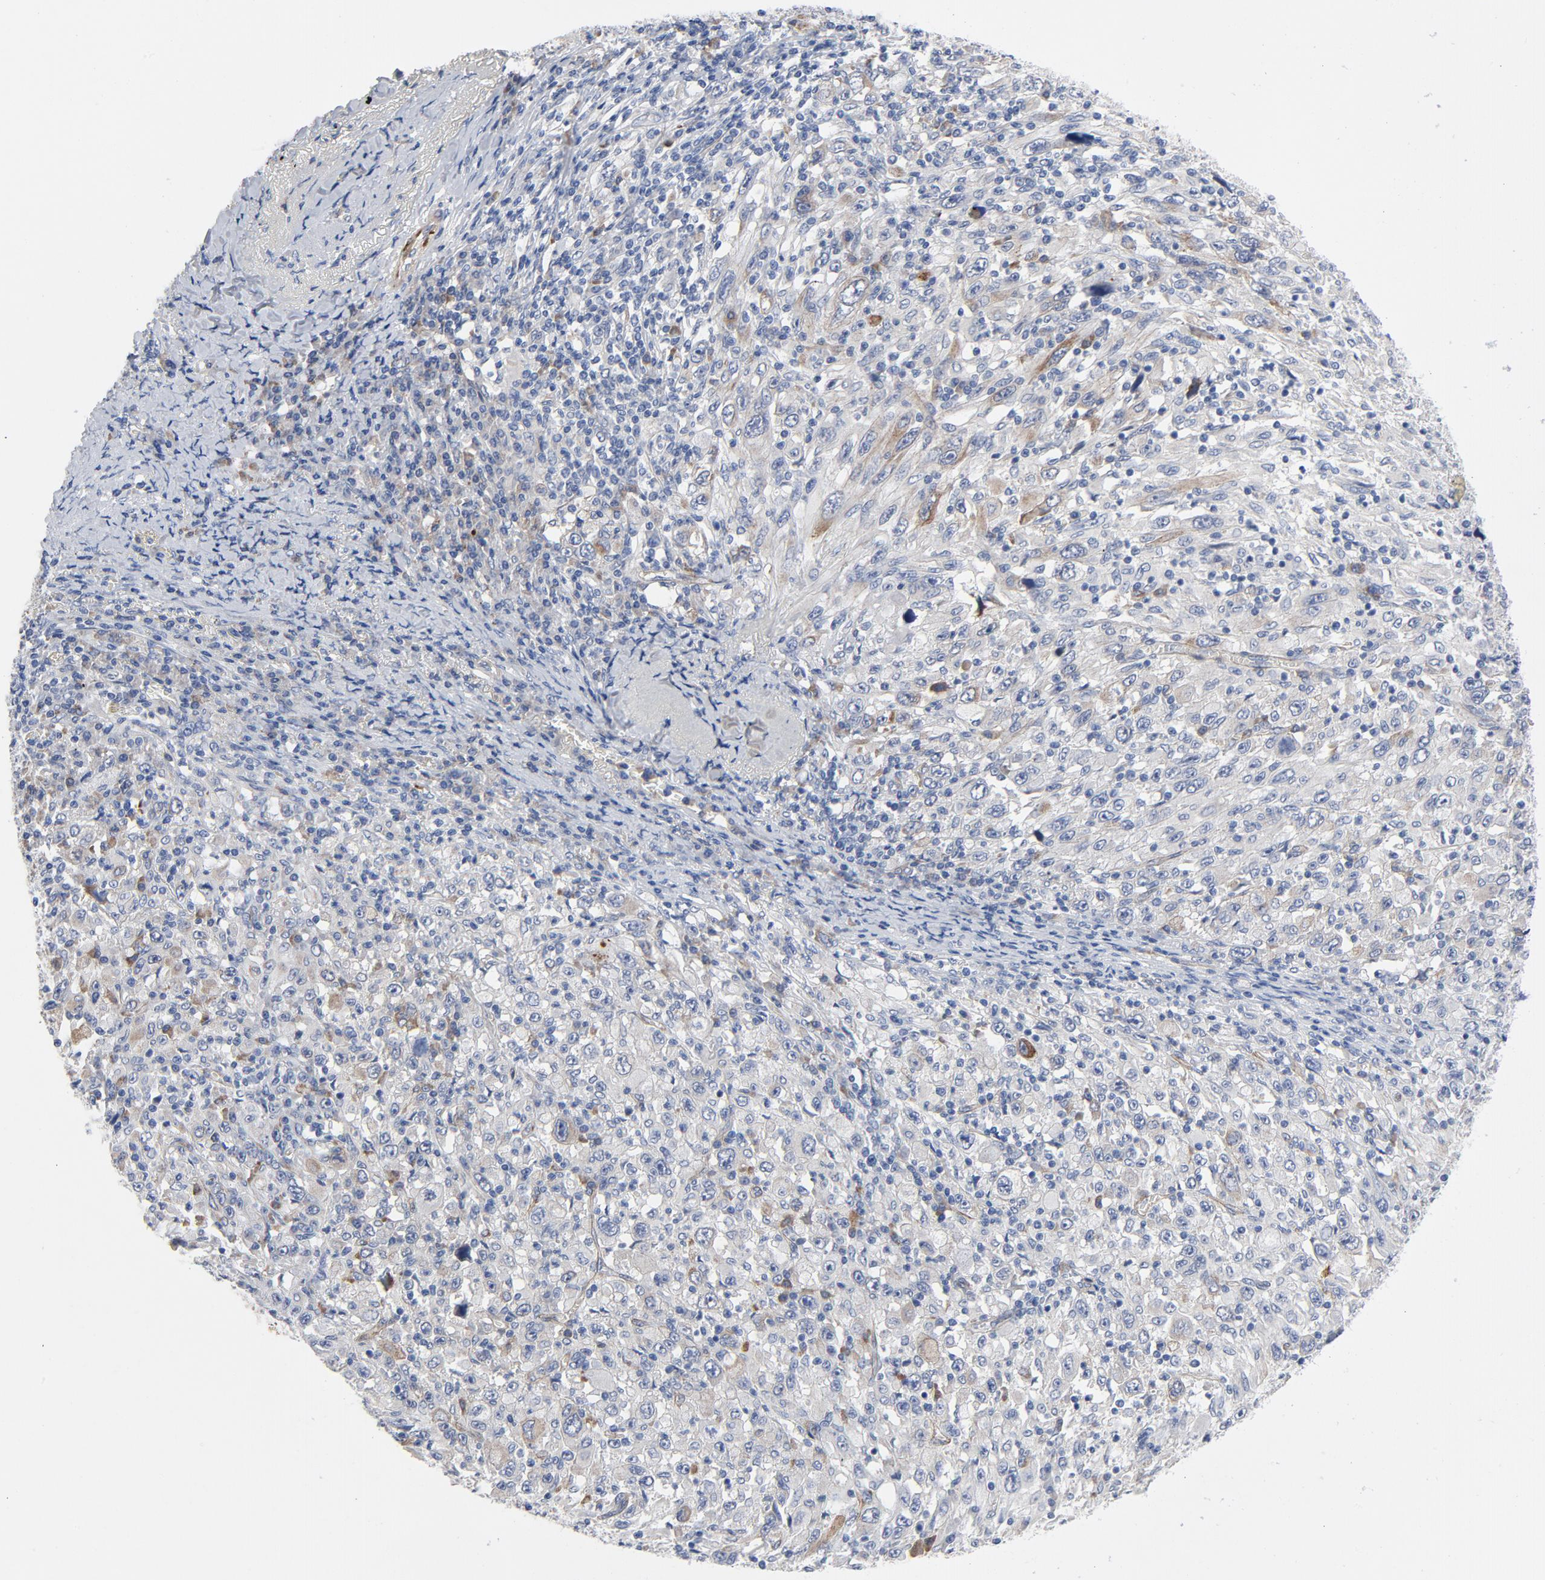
{"staining": {"intensity": "weak", "quantity": "<25%", "location": "cytoplasmic/membranous"}, "tissue": "melanoma", "cell_type": "Tumor cells", "image_type": "cancer", "snomed": [{"axis": "morphology", "description": "Malignant melanoma, Metastatic site"}, {"axis": "topography", "description": "Skin"}], "caption": "An immunohistochemistry (IHC) photomicrograph of melanoma is shown. There is no staining in tumor cells of melanoma.", "gene": "LAMC1", "patient": {"sex": "female", "age": 56}}